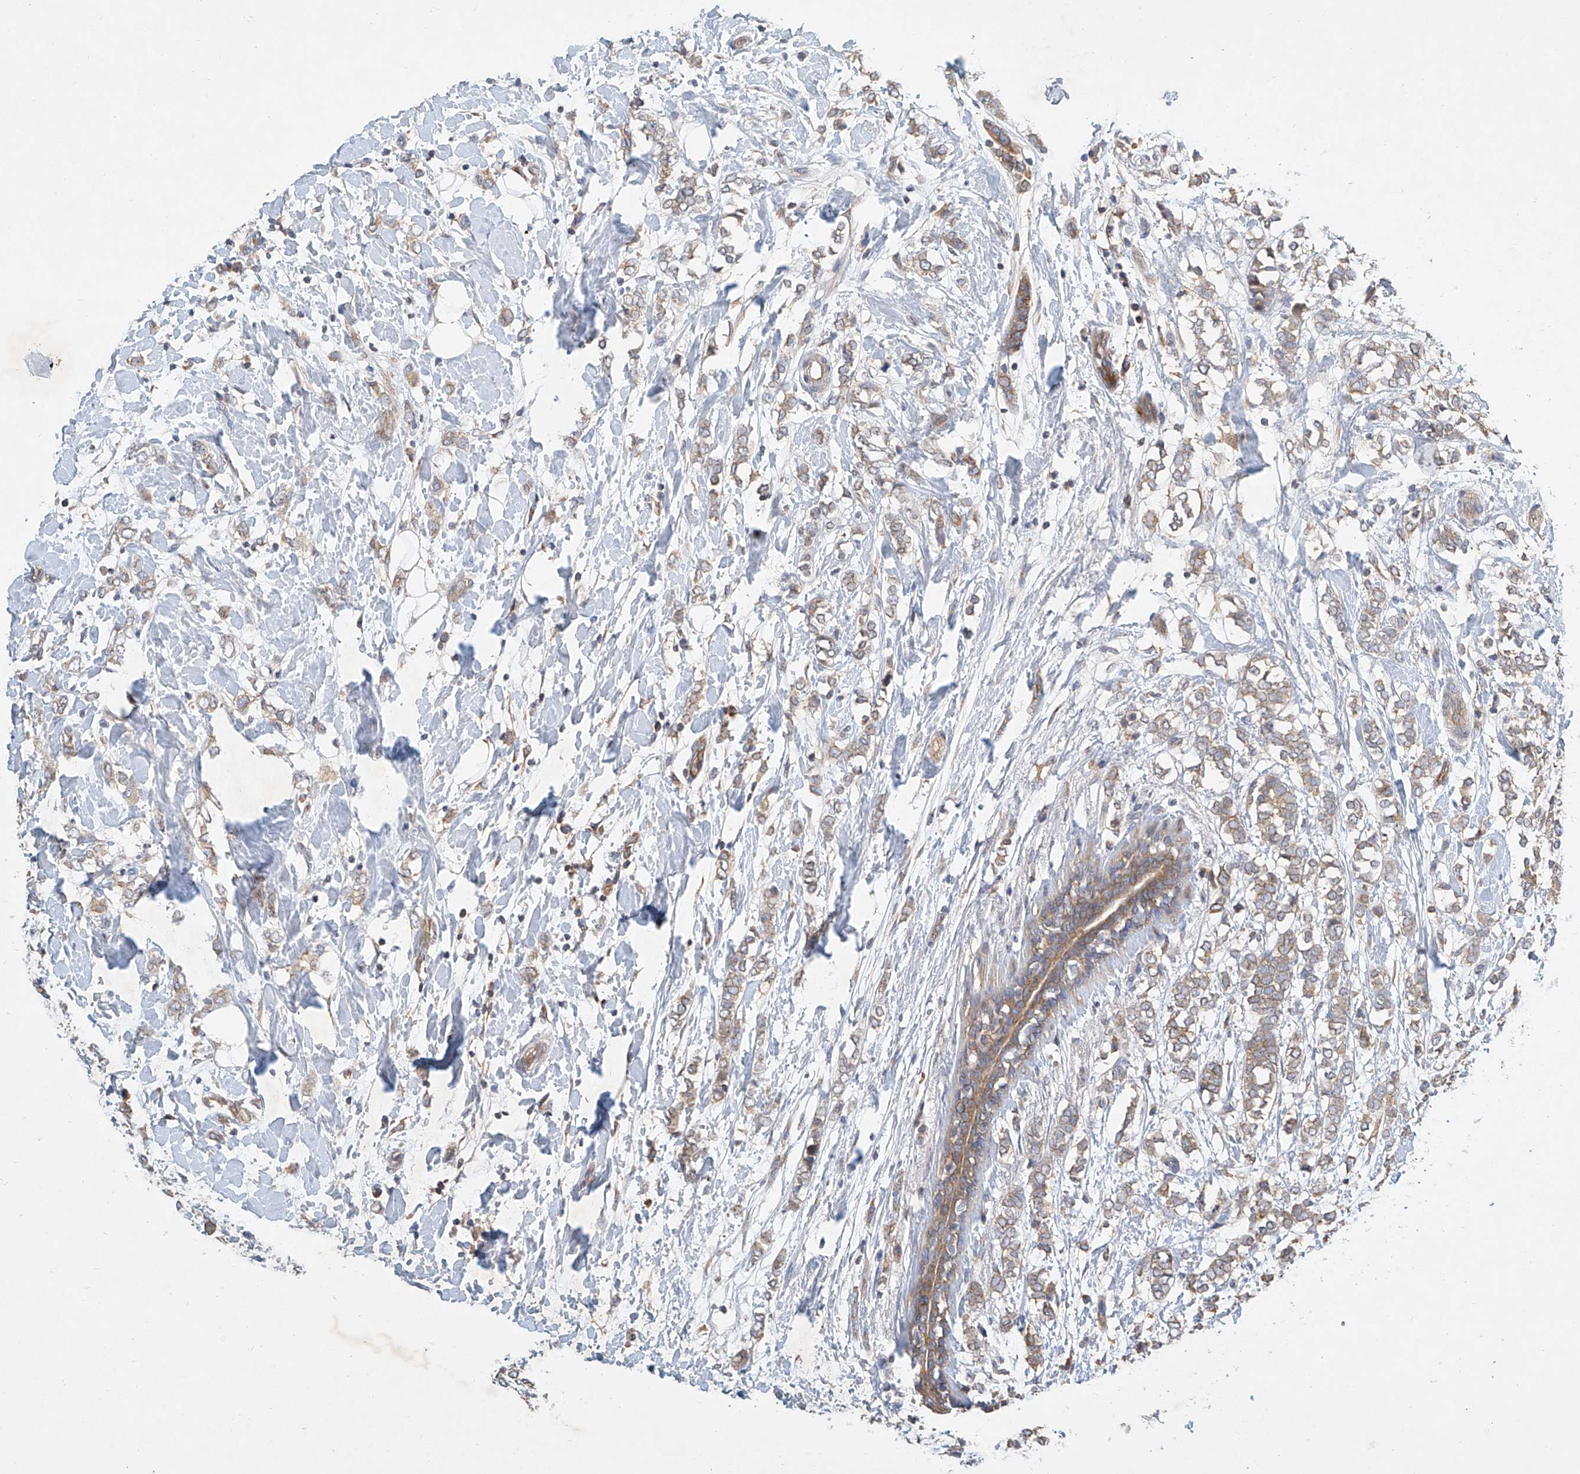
{"staining": {"intensity": "moderate", "quantity": ">75%", "location": "cytoplasmic/membranous"}, "tissue": "breast cancer", "cell_type": "Tumor cells", "image_type": "cancer", "snomed": [{"axis": "morphology", "description": "Normal tissue, NOS"}, {"axis": "morphology", "description": "Lobular carcinoma"}, {"axis": "topography", "description": "Breast"}], "caption": "Brown immunohistochemical staining in human breast cancer demonstrates moderate cytoplasmic/membranous expression in approximately >75% of tumor cells.", "gene": "CARMIL1", "patient": {"sex": "female", "age": 47}}